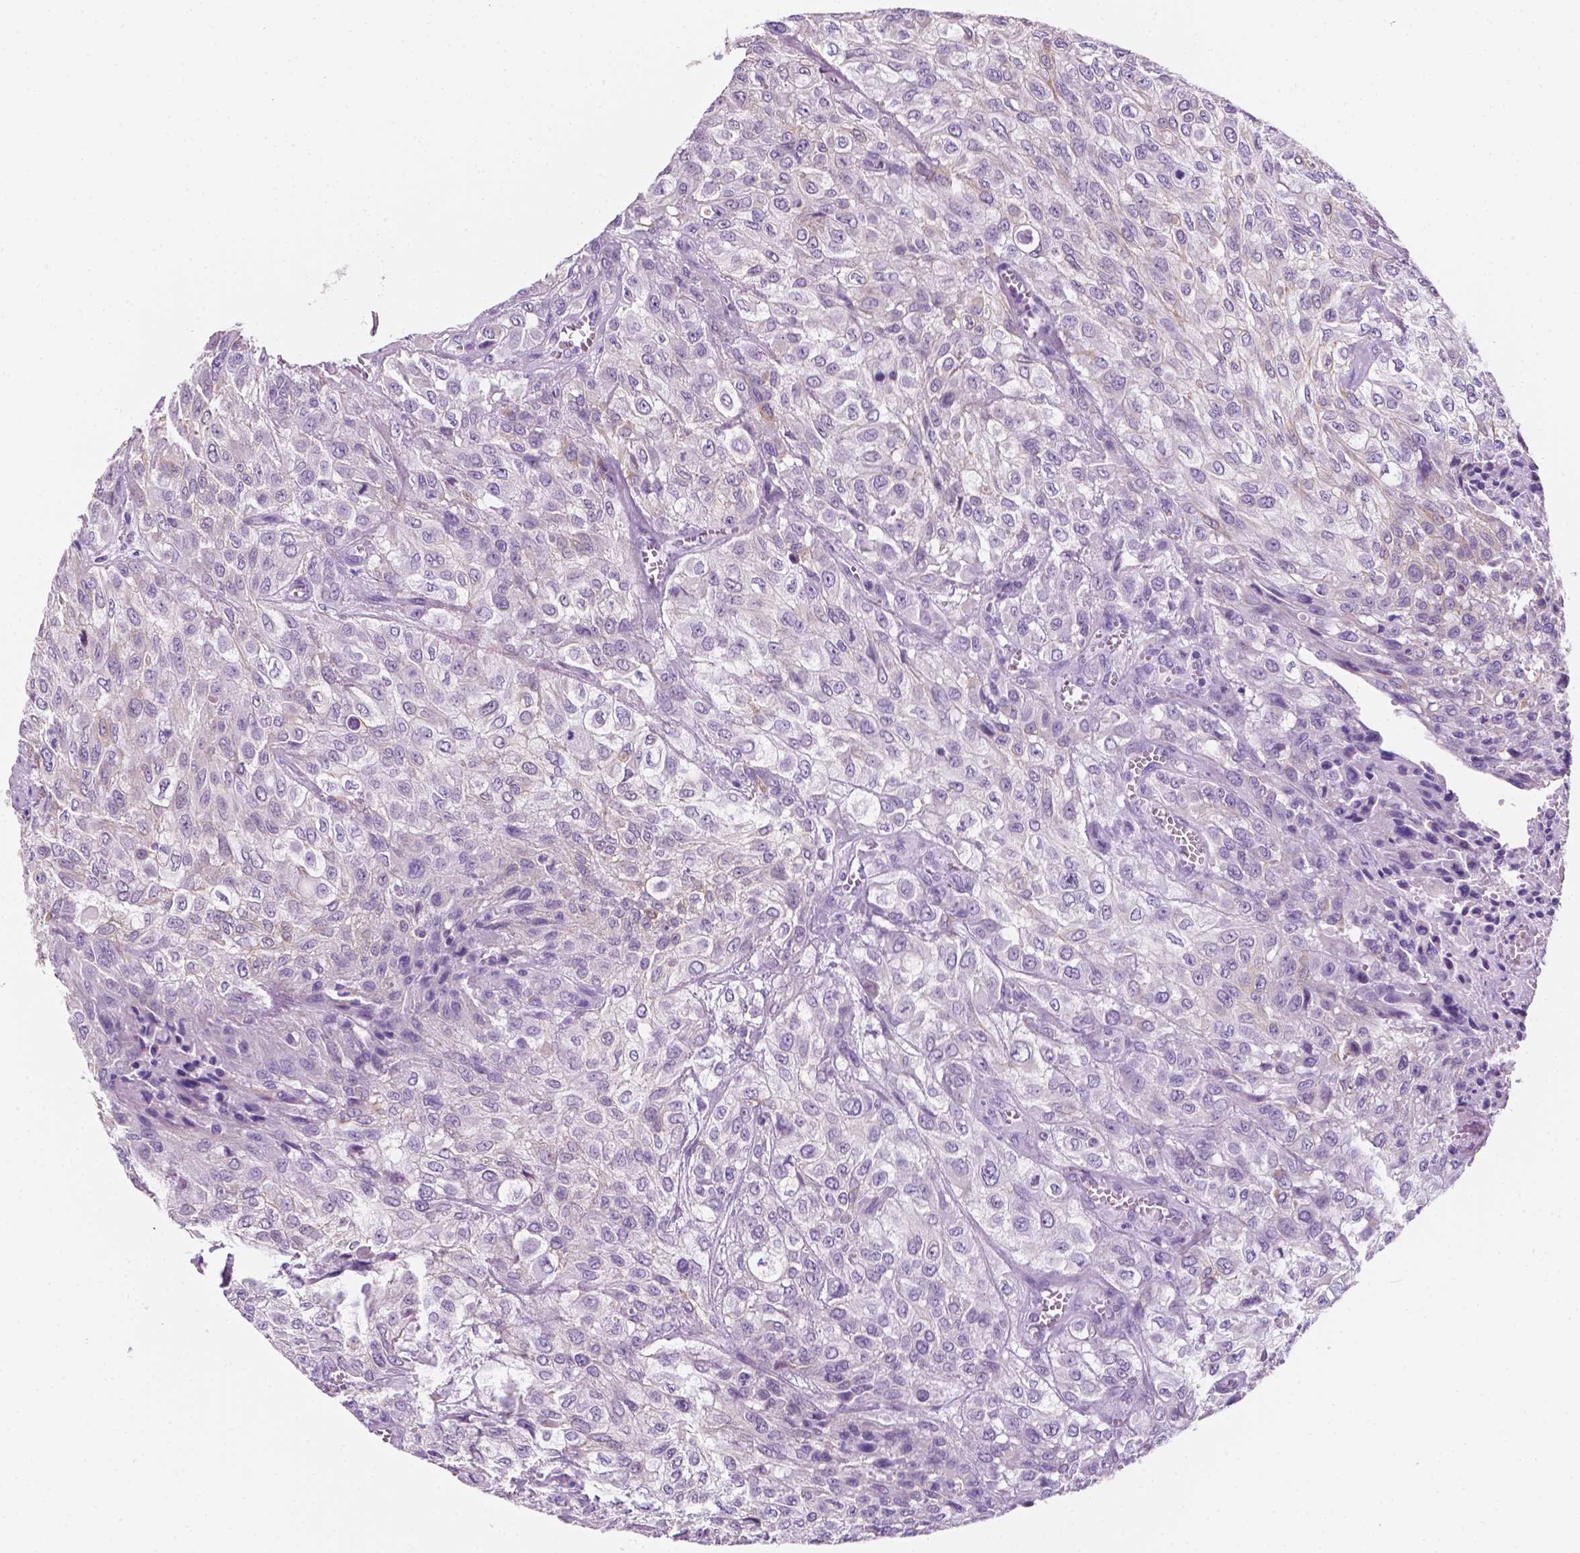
{"staining": {"intensity": "negative", "quantity": "none", "location": "none"}, "tissue": "urothelial cancer", "cell_type": "Tumor cells", "image_type": "cancer", "snomed": [{"axis": "morphology", "description": "Urothelial carcinoma, High grade"}, {"axis": "topography", "description": "Urinary bladder"}], "caption": "DAB immunohistochemical staining of high-grade urothelial carcinoma reveals no significant expression in tumor cells. (Brightfield microscopy of DAB (3,3'-diaminobenzidine) IHC at high magnification).", "gene": "PPL", "patient": {"sex": "male", "age": 57}}